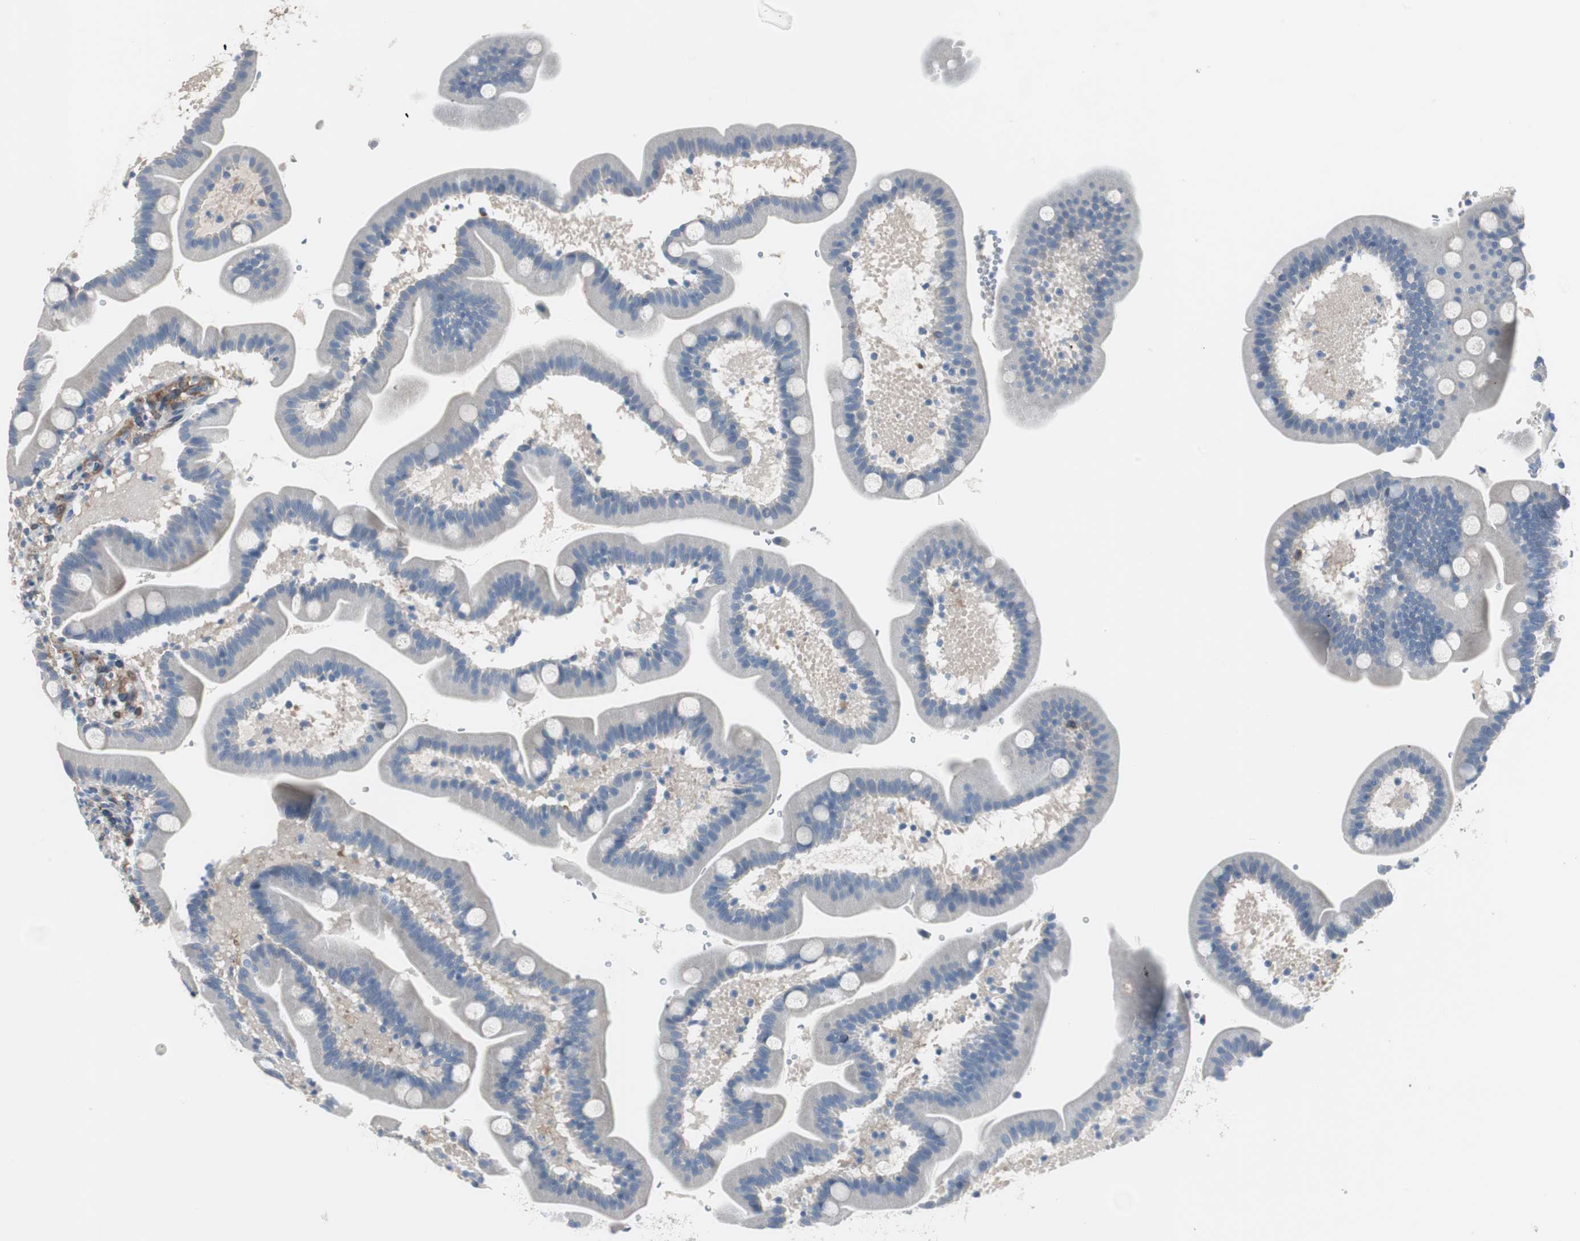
{"staining": {"intensity": "weak", "quantity": "25%-75%", "location": "cytoplasmic/membranous"}, "tissue": "duodenum", "cell_type": "Glandular cells", "image_type": "normal", "snomed": [{"axis": "morphology", "description": "Normal tissue, NOS"}, {"axis": "topography", "description": "Duodenum"}], "caption": "This photomicrograph shows normal duodenum stained with immunohistochemistry (IHC) to label a protein in brown. The cytoplasmic/membranous of glandular cells show weak positivity for the protein. Nuclei are counter-stained blue.", "gene": "SWAP70", "patient": {"sex": "male", "age": 54}}